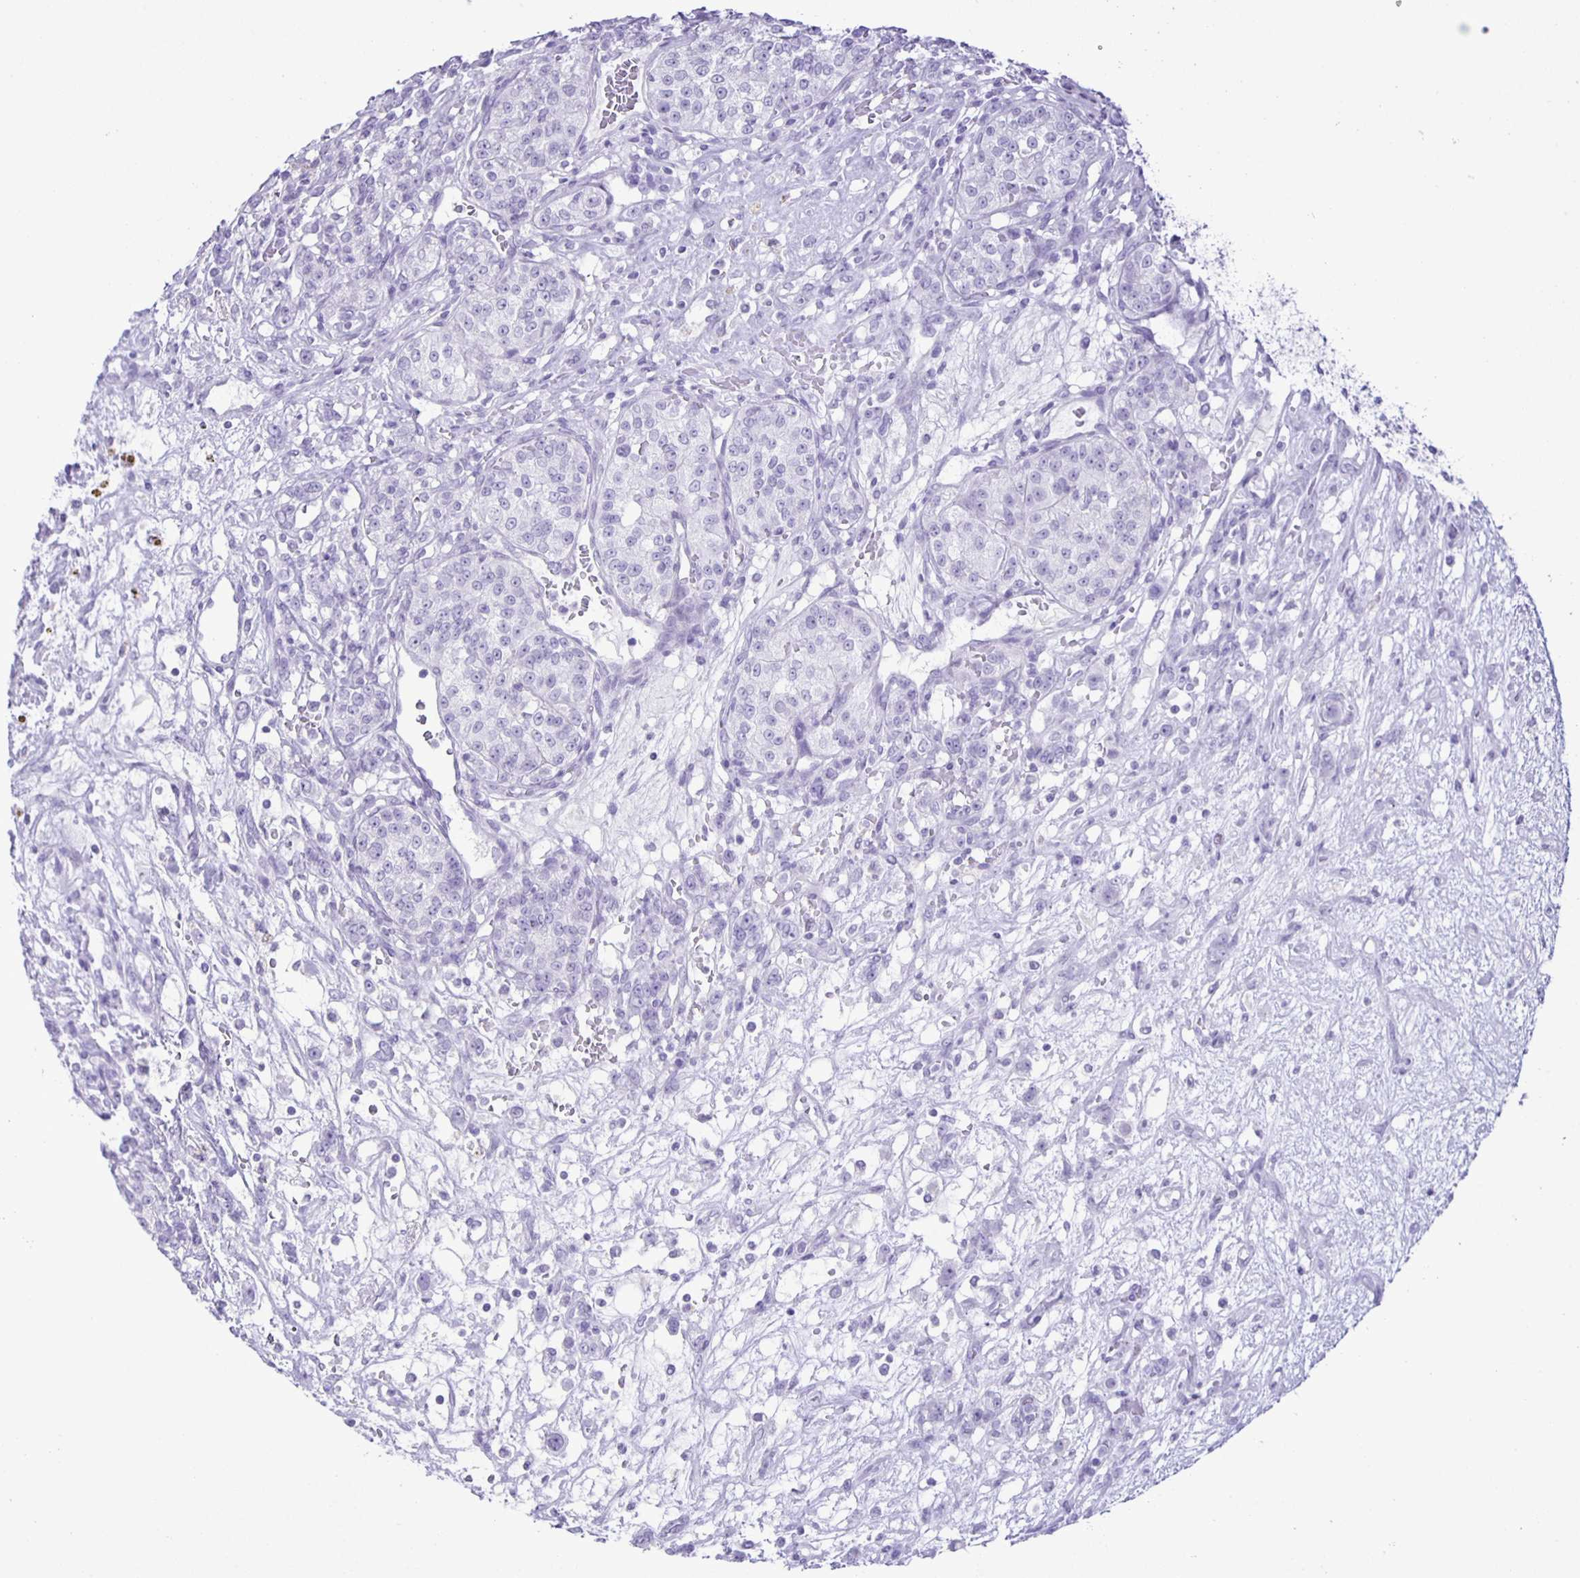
{"staining": {"intensity": "negative", "quantity": "none", "location": "none"}, "tissue": "renal cancer", "cell_type": "Tumor cells", "image_type": "cancer", "snomed": [{"axis": "morphology", "description": "Adenocarcinoma, NOS"}, {"axis": "topography", "description": "Kidney"}], "caption": "The histopathology image exhibits no staining of tumor cells in renal cancer (adenocarcinoma).", "gene": "EZHIP", "patient": {"sex": "female", "age": 63}}